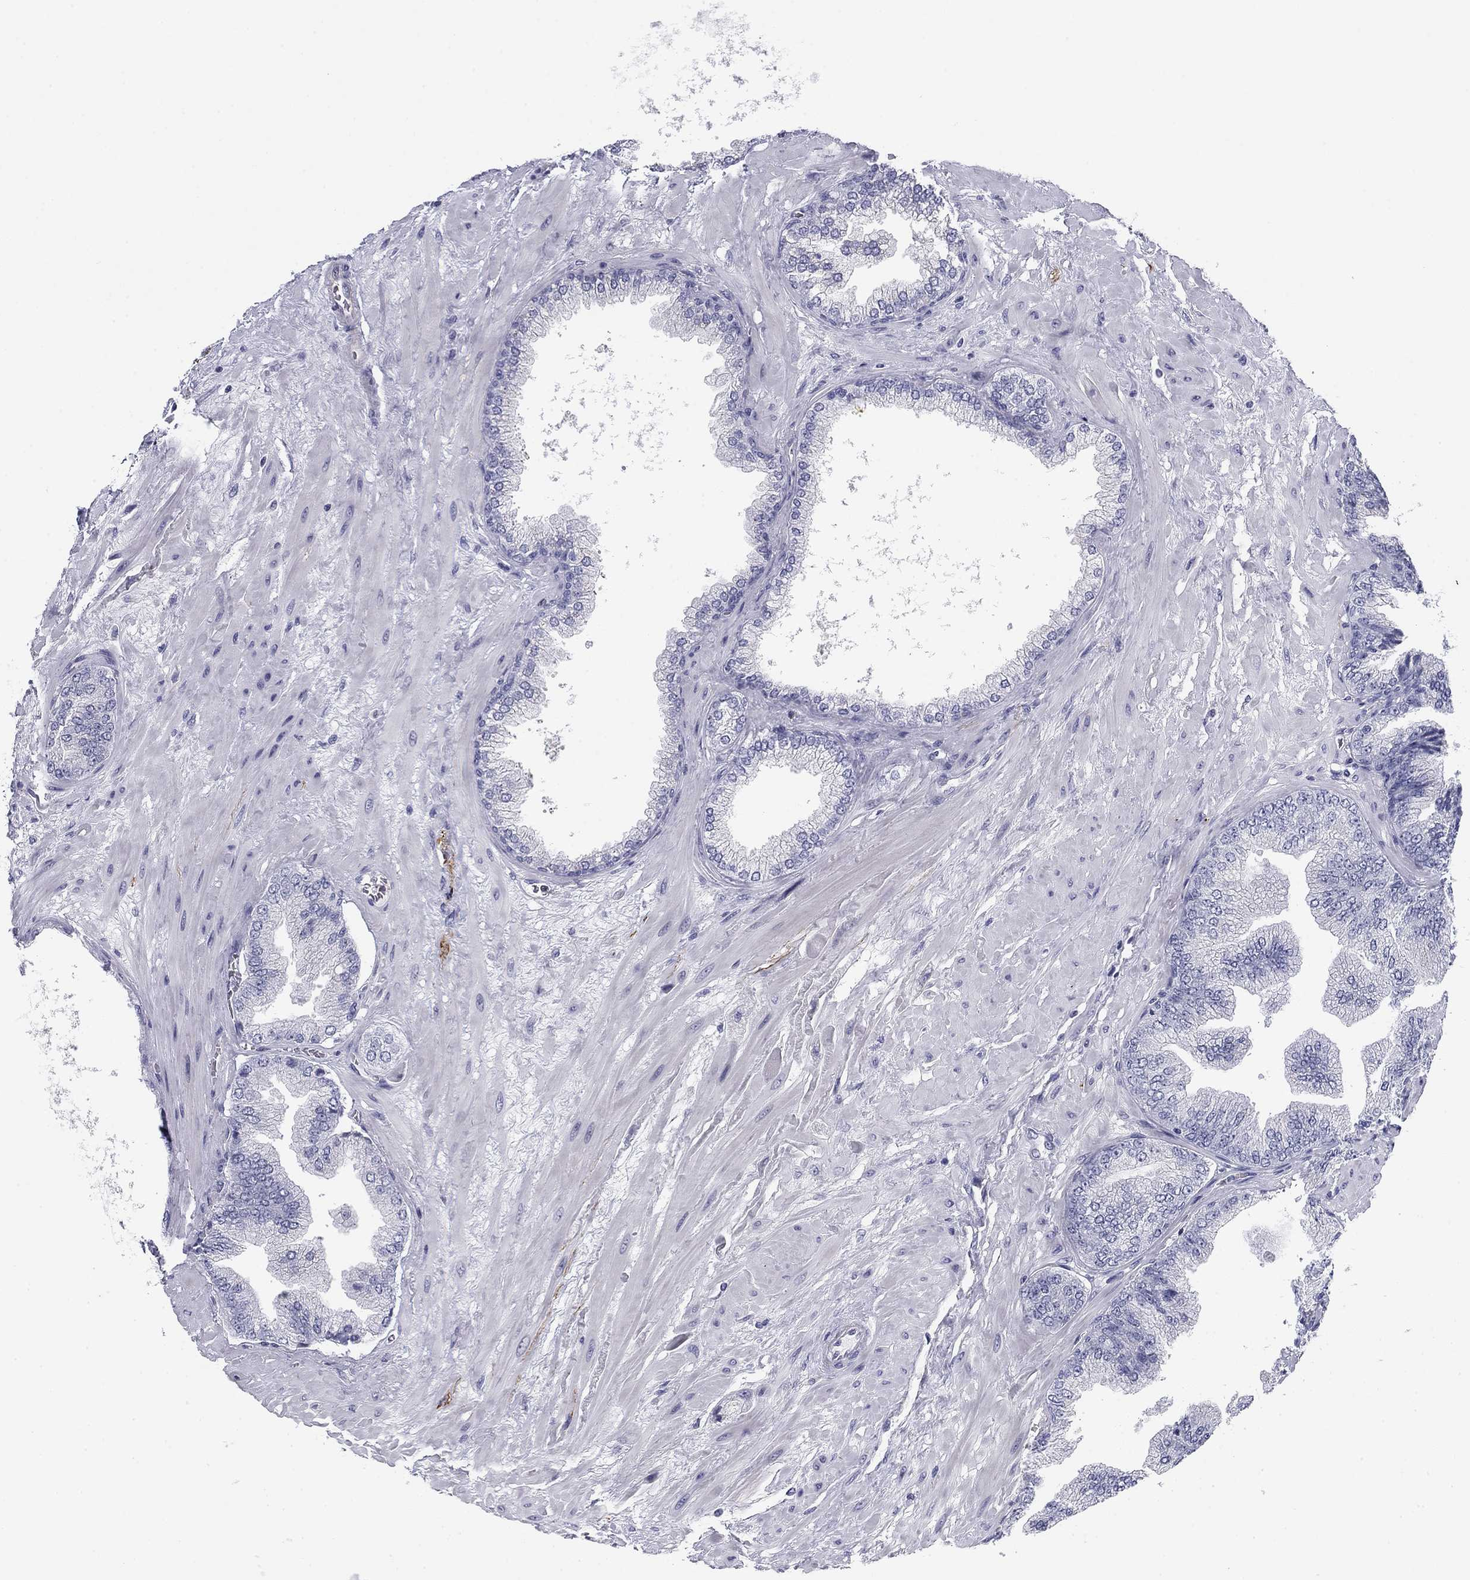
{"staining": {"intensity": "negative", "quantity": "none", "location": "none"}, "tissue": "prostate cancer", "cell_type": "Tumor cells", "image_type": "cancer", "snomed": [{"axis": "morphology", "description": "Adenocarcinoma, Low grade"}, {"axis": "topography", "description": "Prostate"}], "caption": "IHC micrograph of neoplastic tissue: human prostate cancer (adenocarcinoma (low-grade)) stained with DAB (3,3'-diaminobenzidine) reveals no significant protein expression in tumor cells. Brightfield microscopy of immunohistochemistry stained with DAB (brown) and hematoxylin (blue), captured at high magnification.", "gene": "PRPH", "patient": {"sex": "male", "age": 72}}